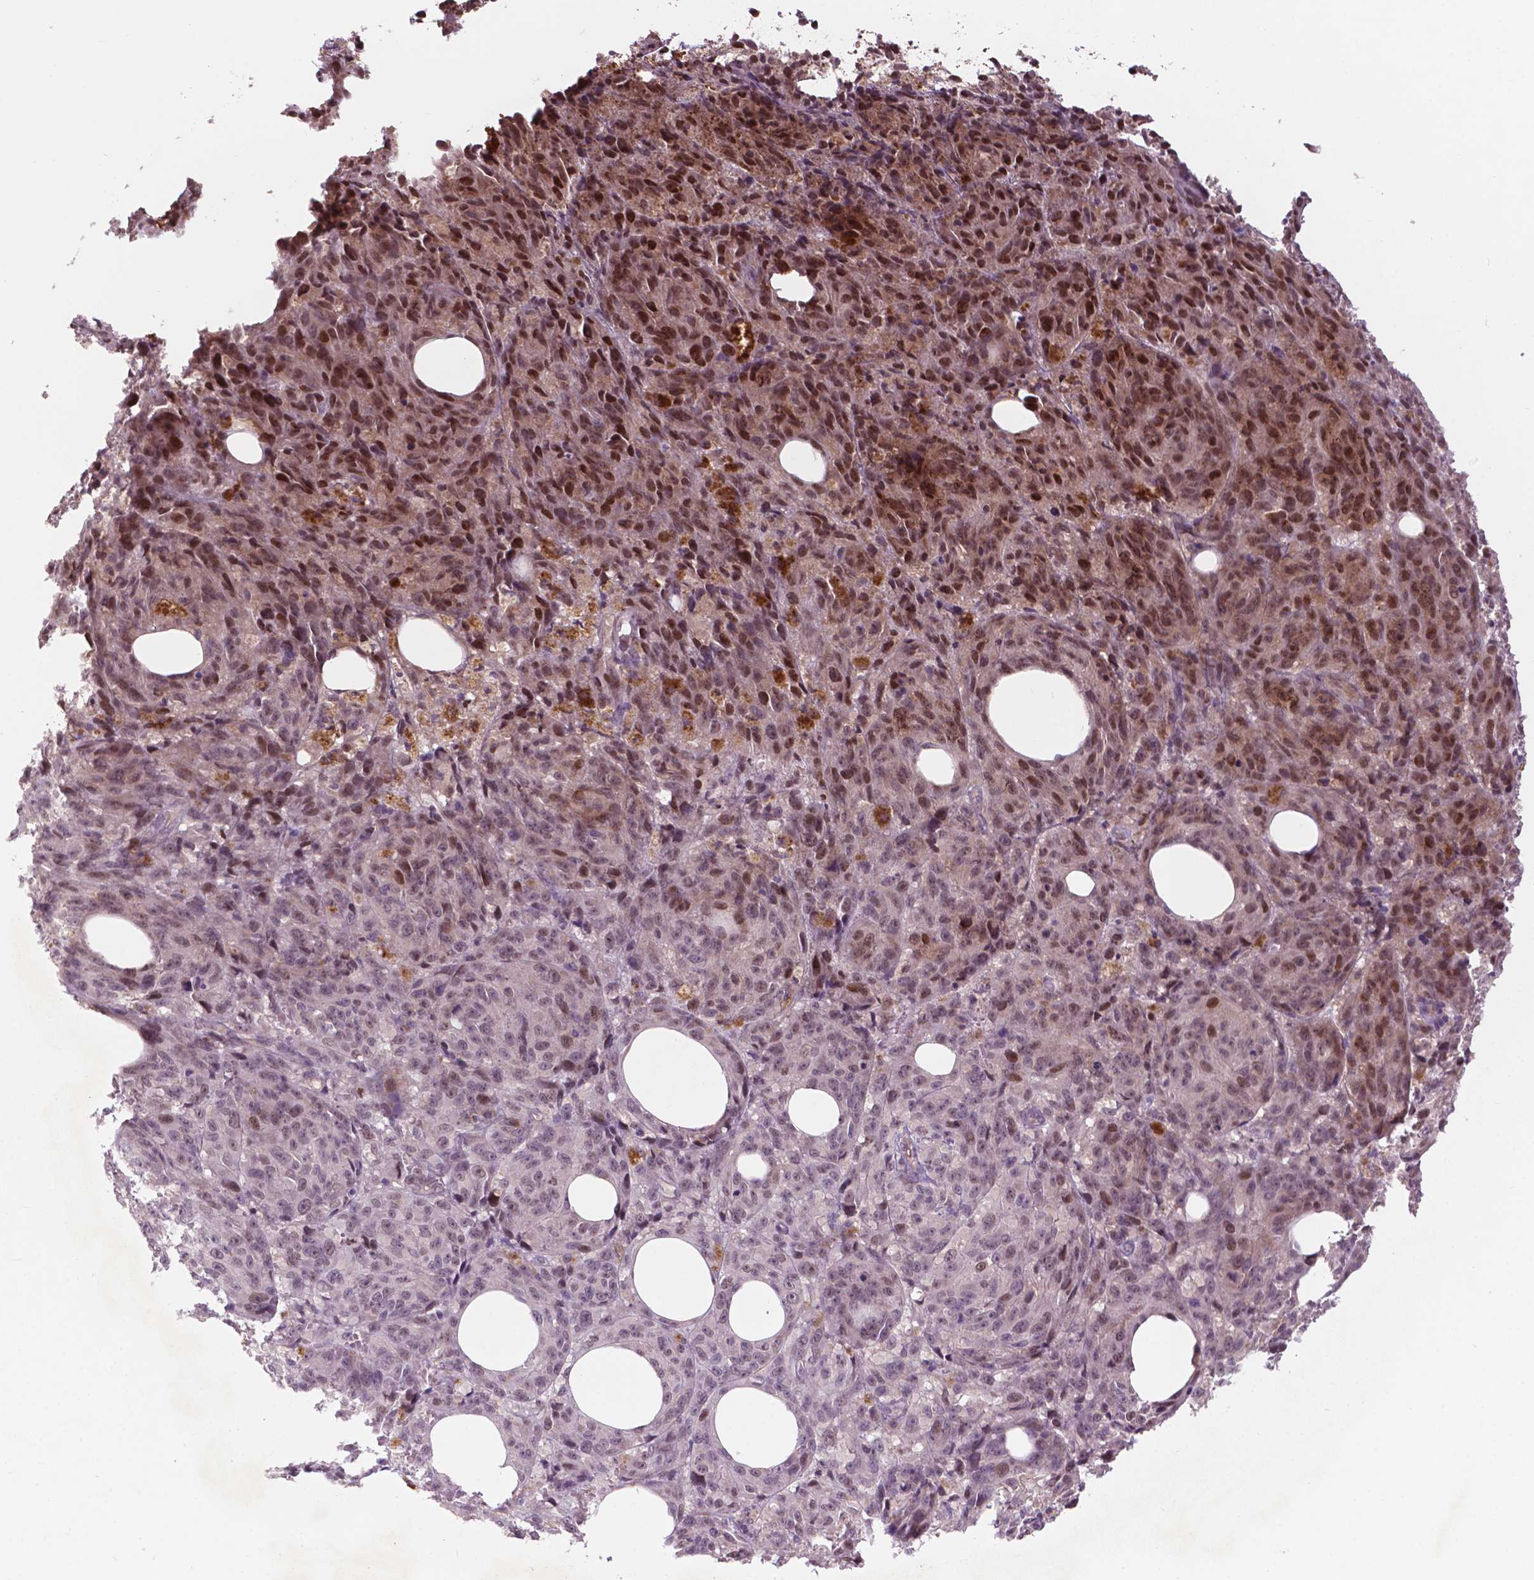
{"staining": {"intensity": "moderate", "quantity": "25%-75%", "location": "cytoplasmic/membranous,nuclear"}, "tissue": "melanoma", "cell_type": "Tumor cells", "image_type": "cancer", "snomed": [{"axis": "morphology", "description": "Malignant melanoma, NOS"}, {"axis": "topography", "description": "Skin"}], "caption": "An IHC histopathology image of tumor tissue is shown. Protein staining in brown highlights moderate cytoplasmic/membranous and nuclear positivity in melanoma within tumor cells.", "gene": "NFAT5", "patient": {"sex": "female", "age": 34}}